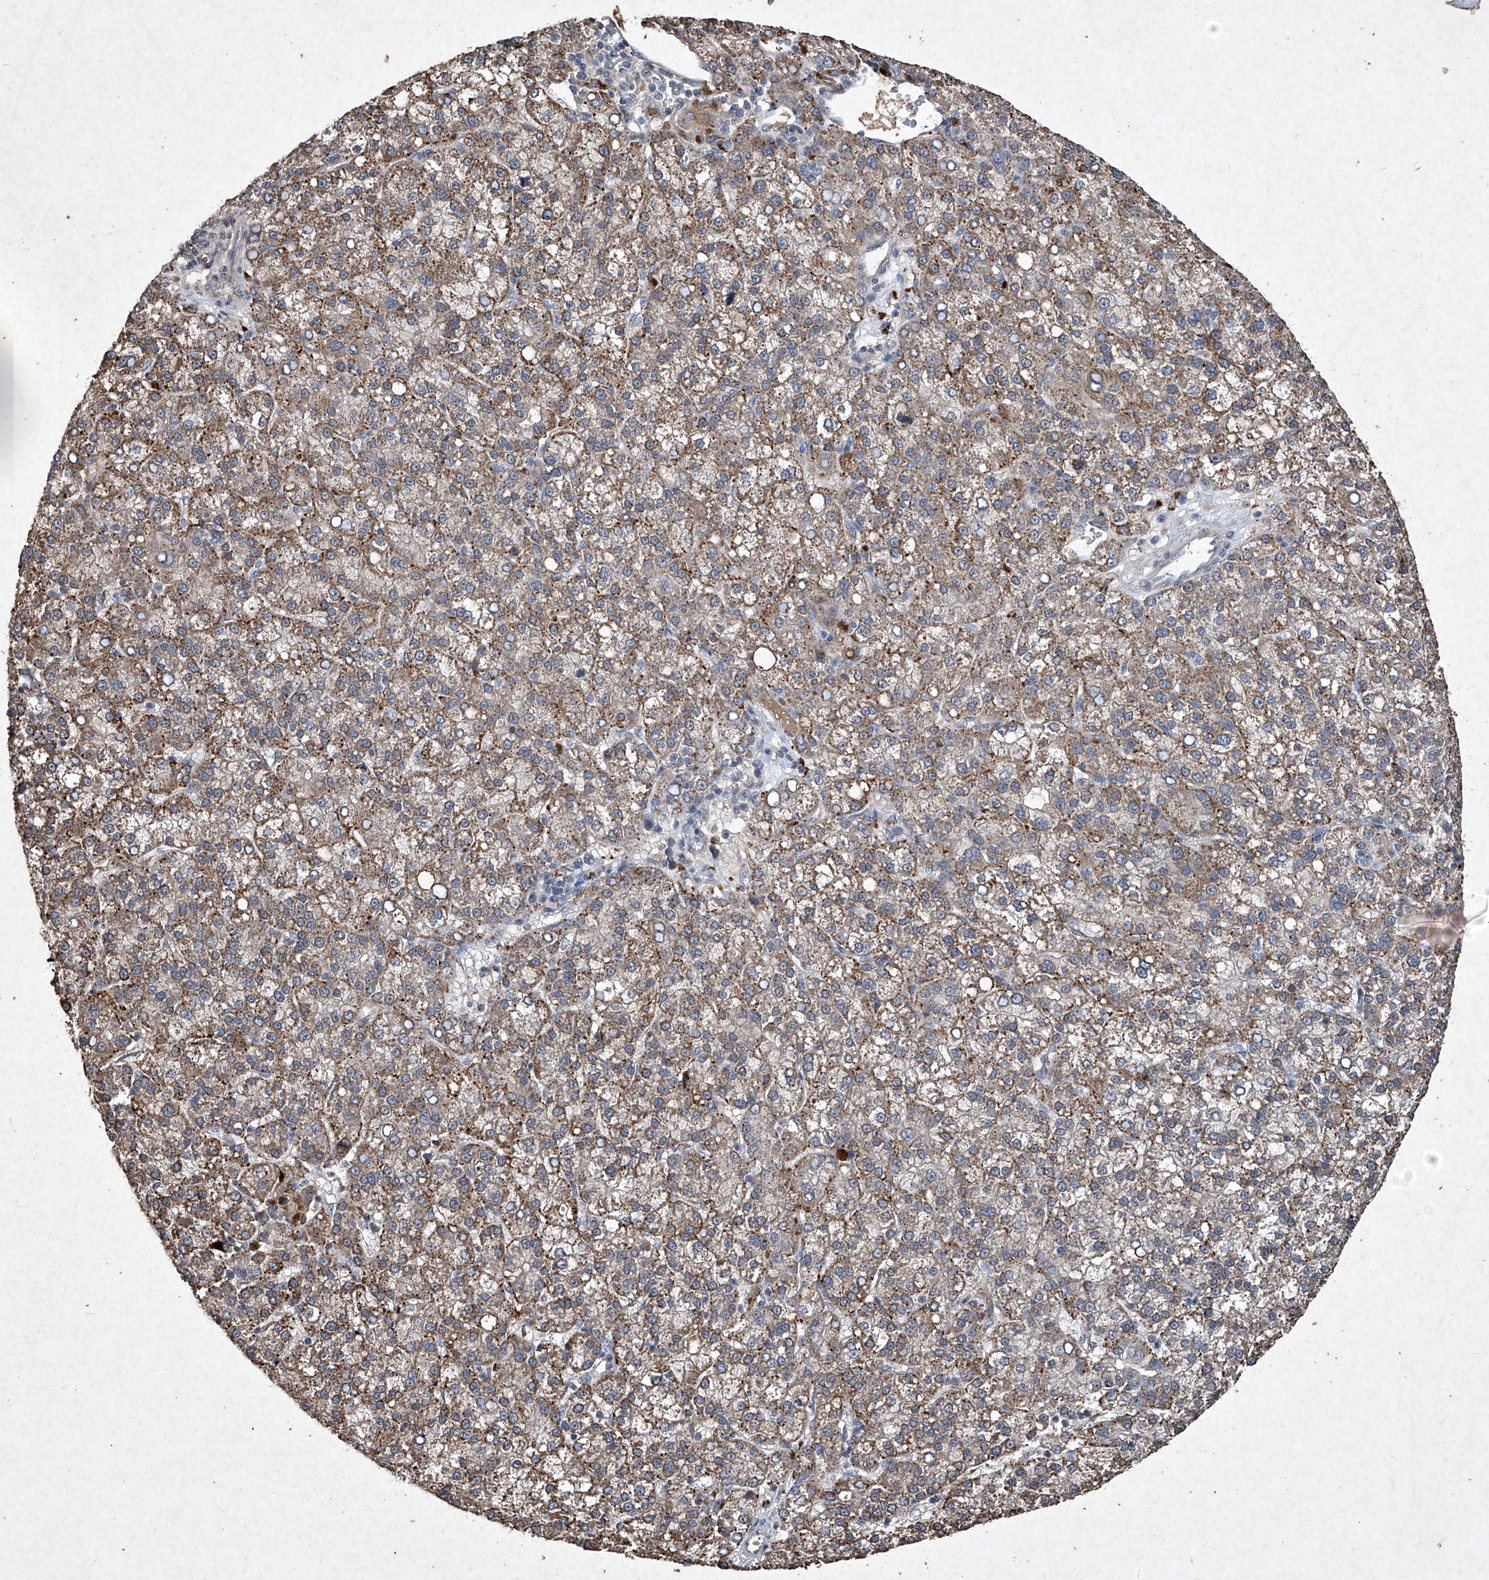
{"staining": {"intensity": "moderate", "quantity": ">75%", "location": "cytoplasmic/membranous"}, "tissue": "liver cancer", "cell_type": "Tumor cells", "image_type": "cancer", "snomed": [{"axis": "morphology", "description": "Carcinoma, Hepatocellular, NOS"}, {"axis": "topography", "description": "Liver"}], "caption": "An immunohistochemistry photomicrograph of neoplastic tissue is shown. Protein staining in brown highlights moderate cytoplasmic/membranous positivity in liver cancer (hepatocellular carcinoma) within tumor cells.", "gene": "MED16", "patient": {"sex": "female", "age": 58}}